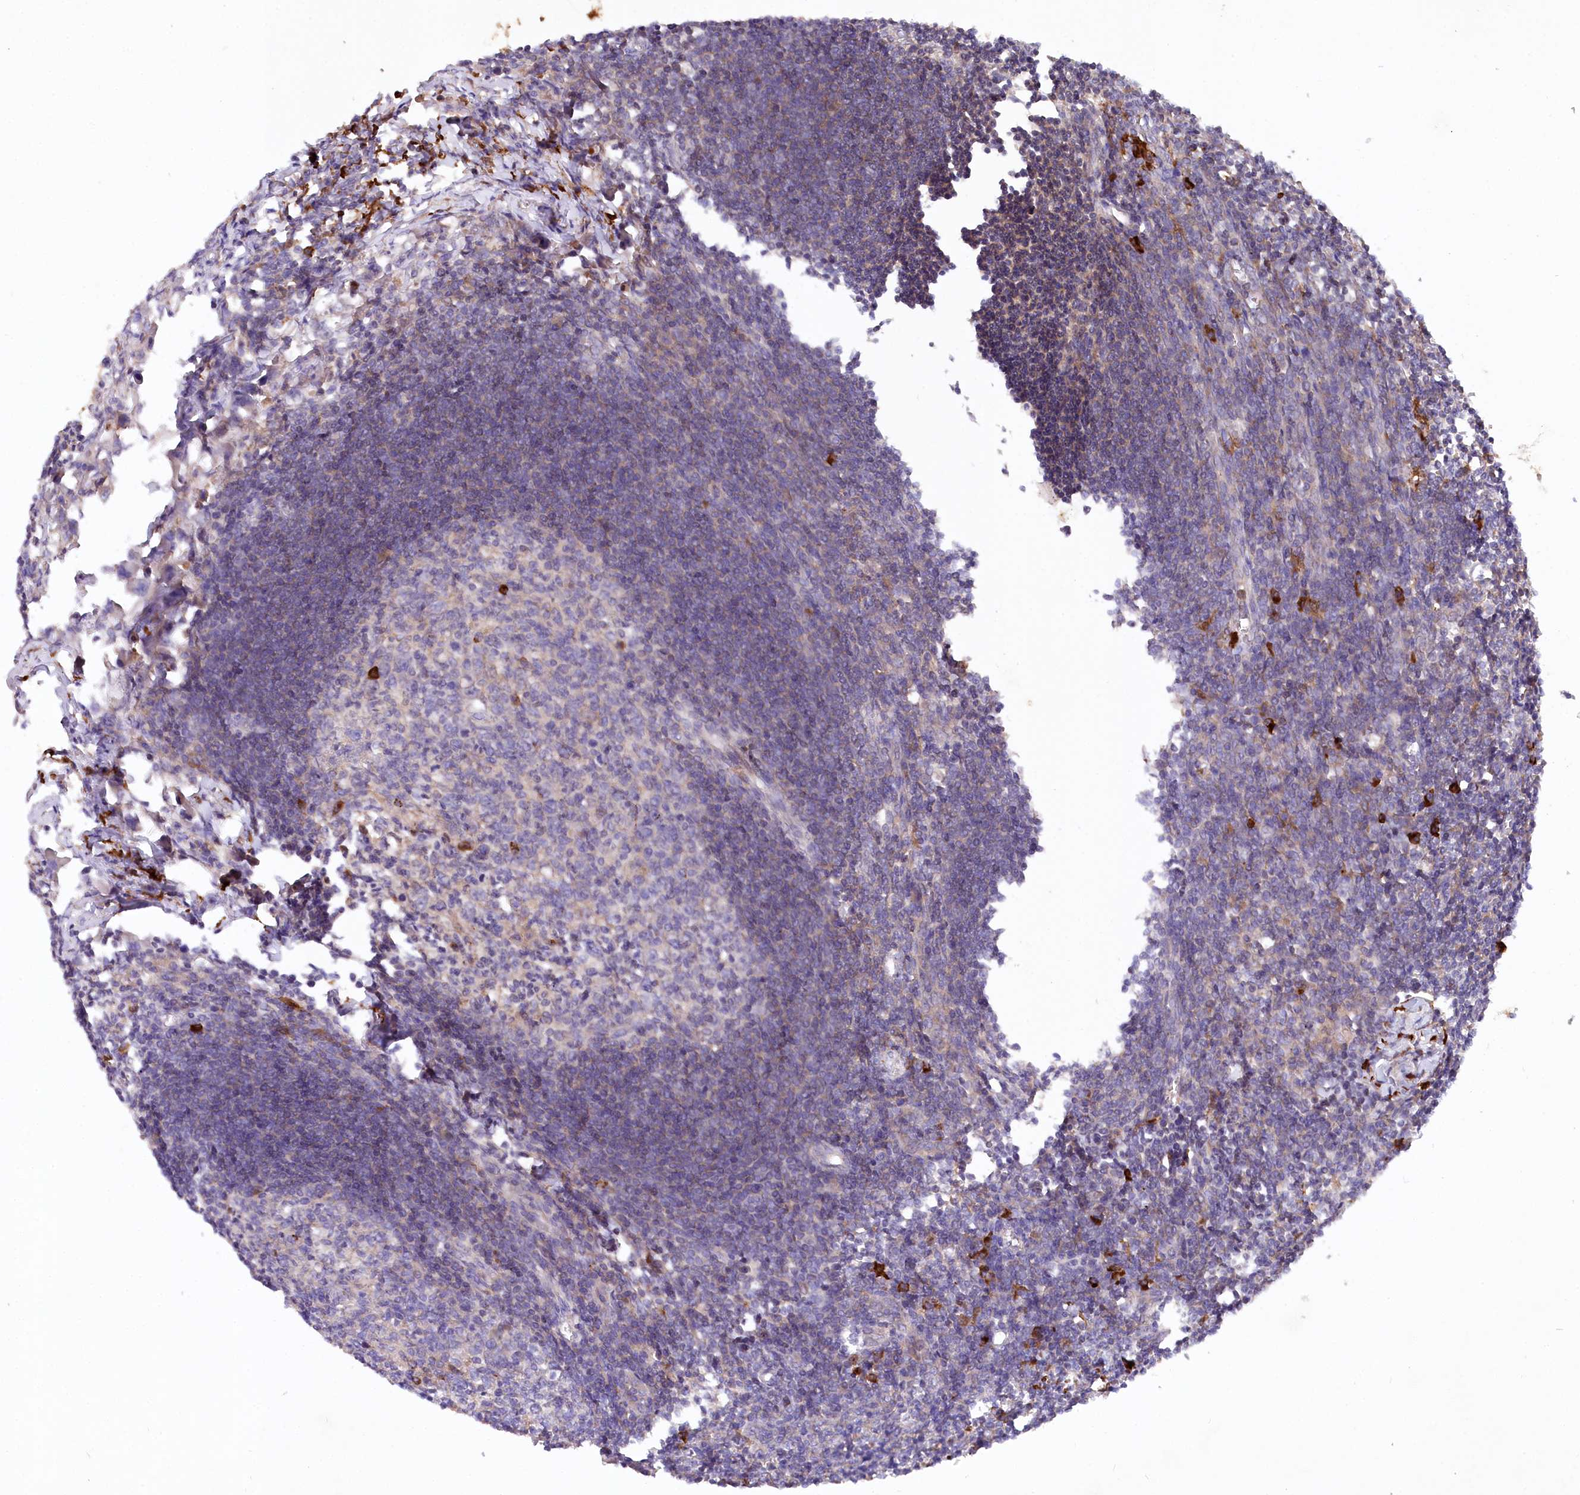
{"staining": {"intensity": "moderate", "quantity": "<25%", "location": "cytoplasmic/membranous"}, "tissue": "lymph node", "cell_type": "Germinal center cells", "image_type": "normal", "snomed": [{"axis": "morphology", "description": "Normal tissue, NOS"}, {"axis": "morphology", "description": "Malignant melanoma, Metastatic site"}, {"axis": "topography", "description": "Lymph node"}], "caption": "Immunohistochemical staining of unremarkable lymph node demonstrates <25% levels of moderate cytoplasmic/membranous protein staining in approximately <25% of germinal center cells.", "gene": "PPP1R21", "patient": {"sex": "male", "age": 41}}